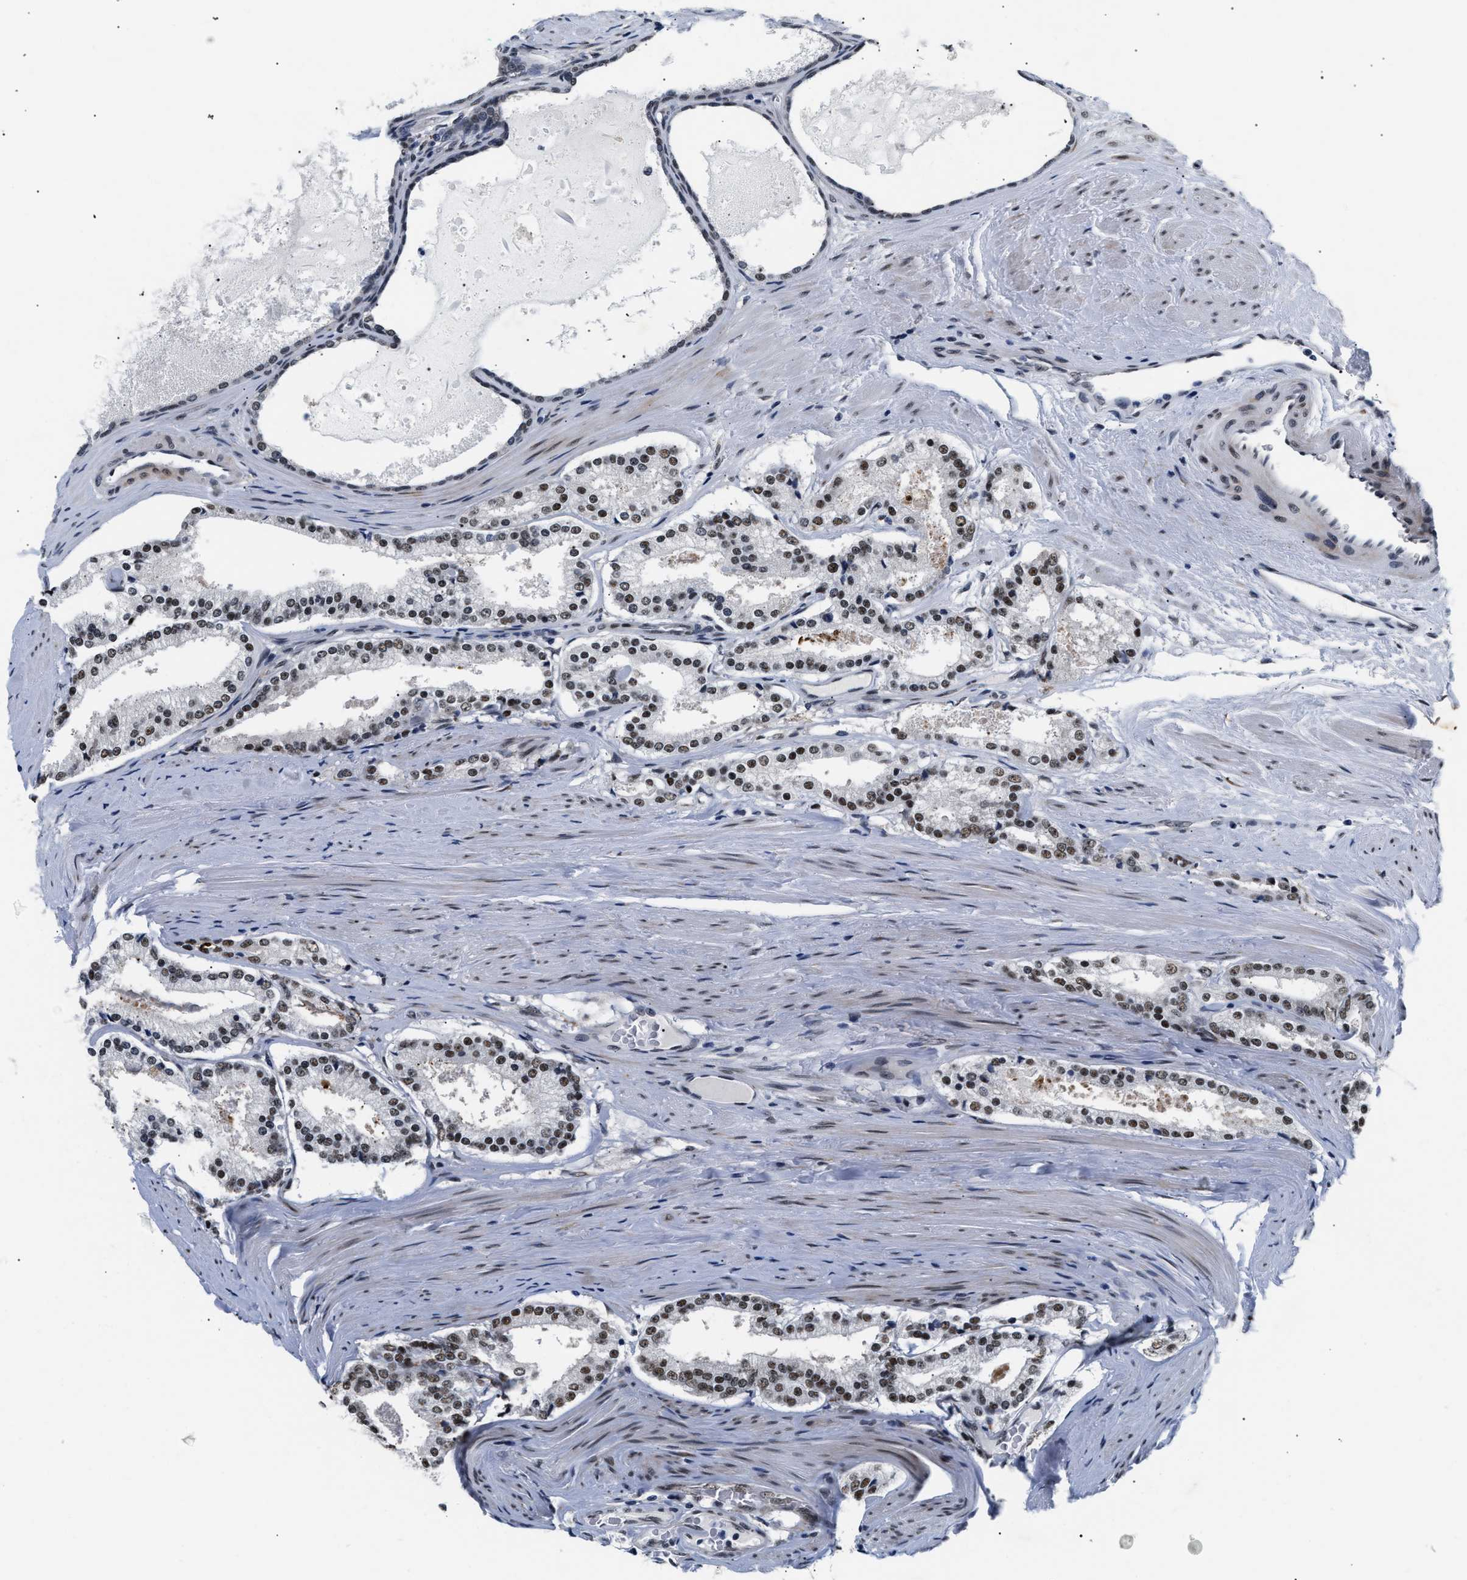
{"staining": {"intensity": "moderate", "quantity": "<25%", "location": "nuclear"}, "tissue": "prostate cancer", "cell_type": "Tumor cells", "image_type": "cancer", "snomed": [{"axis": "morphology", "description": "Adenocarcinoma, Low grade"}, {"axis": "topography", "description": "Prostate"}], "caption": "The image demonstrates staining of prostate adenocarcinoma (low-grade), revealing moderate nuclear protein staining (brown color) within tumor cells.", "gene": "THOC1", "patient": {"sex": "male", "age": 63}}